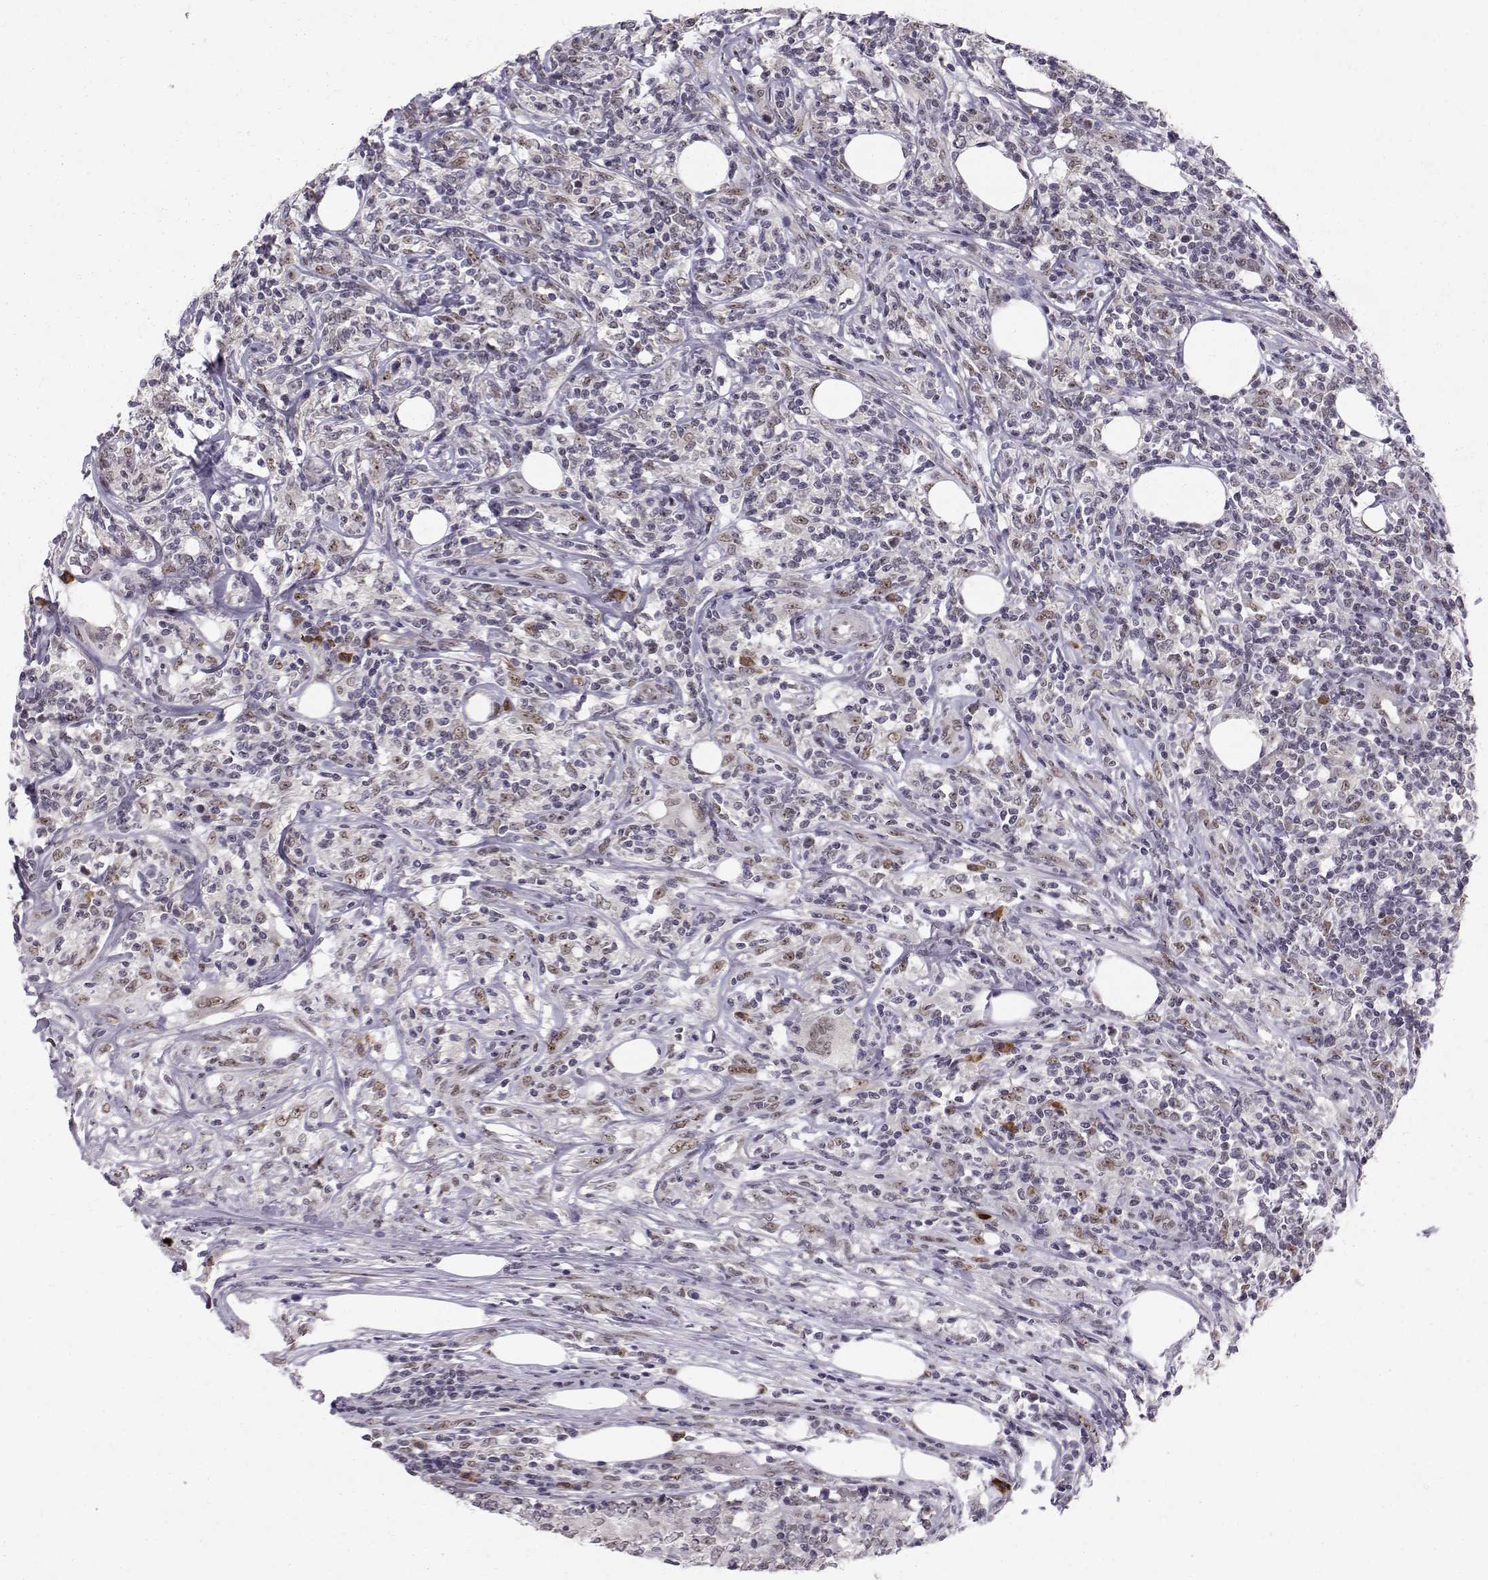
{"staining": {"intensity": "moderate", "quantity": "<25%", "location": "nuclear"}, "tissue": "lymphoma", "cell_type": "Tumor cells", "image_type": "cancer", "snomed": [{"axis": "morphology", "description": "Malignant lymphoma, non-Hodgkin's type, High grade"}, {"axis": "topography", "description": "Lymph node"}], "caption": "High-grade malignant lymphoma, non-Hodgkin's type stained for a protein shows moderate nuclear positivity in tumor cells. The protein is shown in brown color, while the nuclei are stained blue.", "gene": "RPP38", "patient": {"sex": "female", "age": 84}}